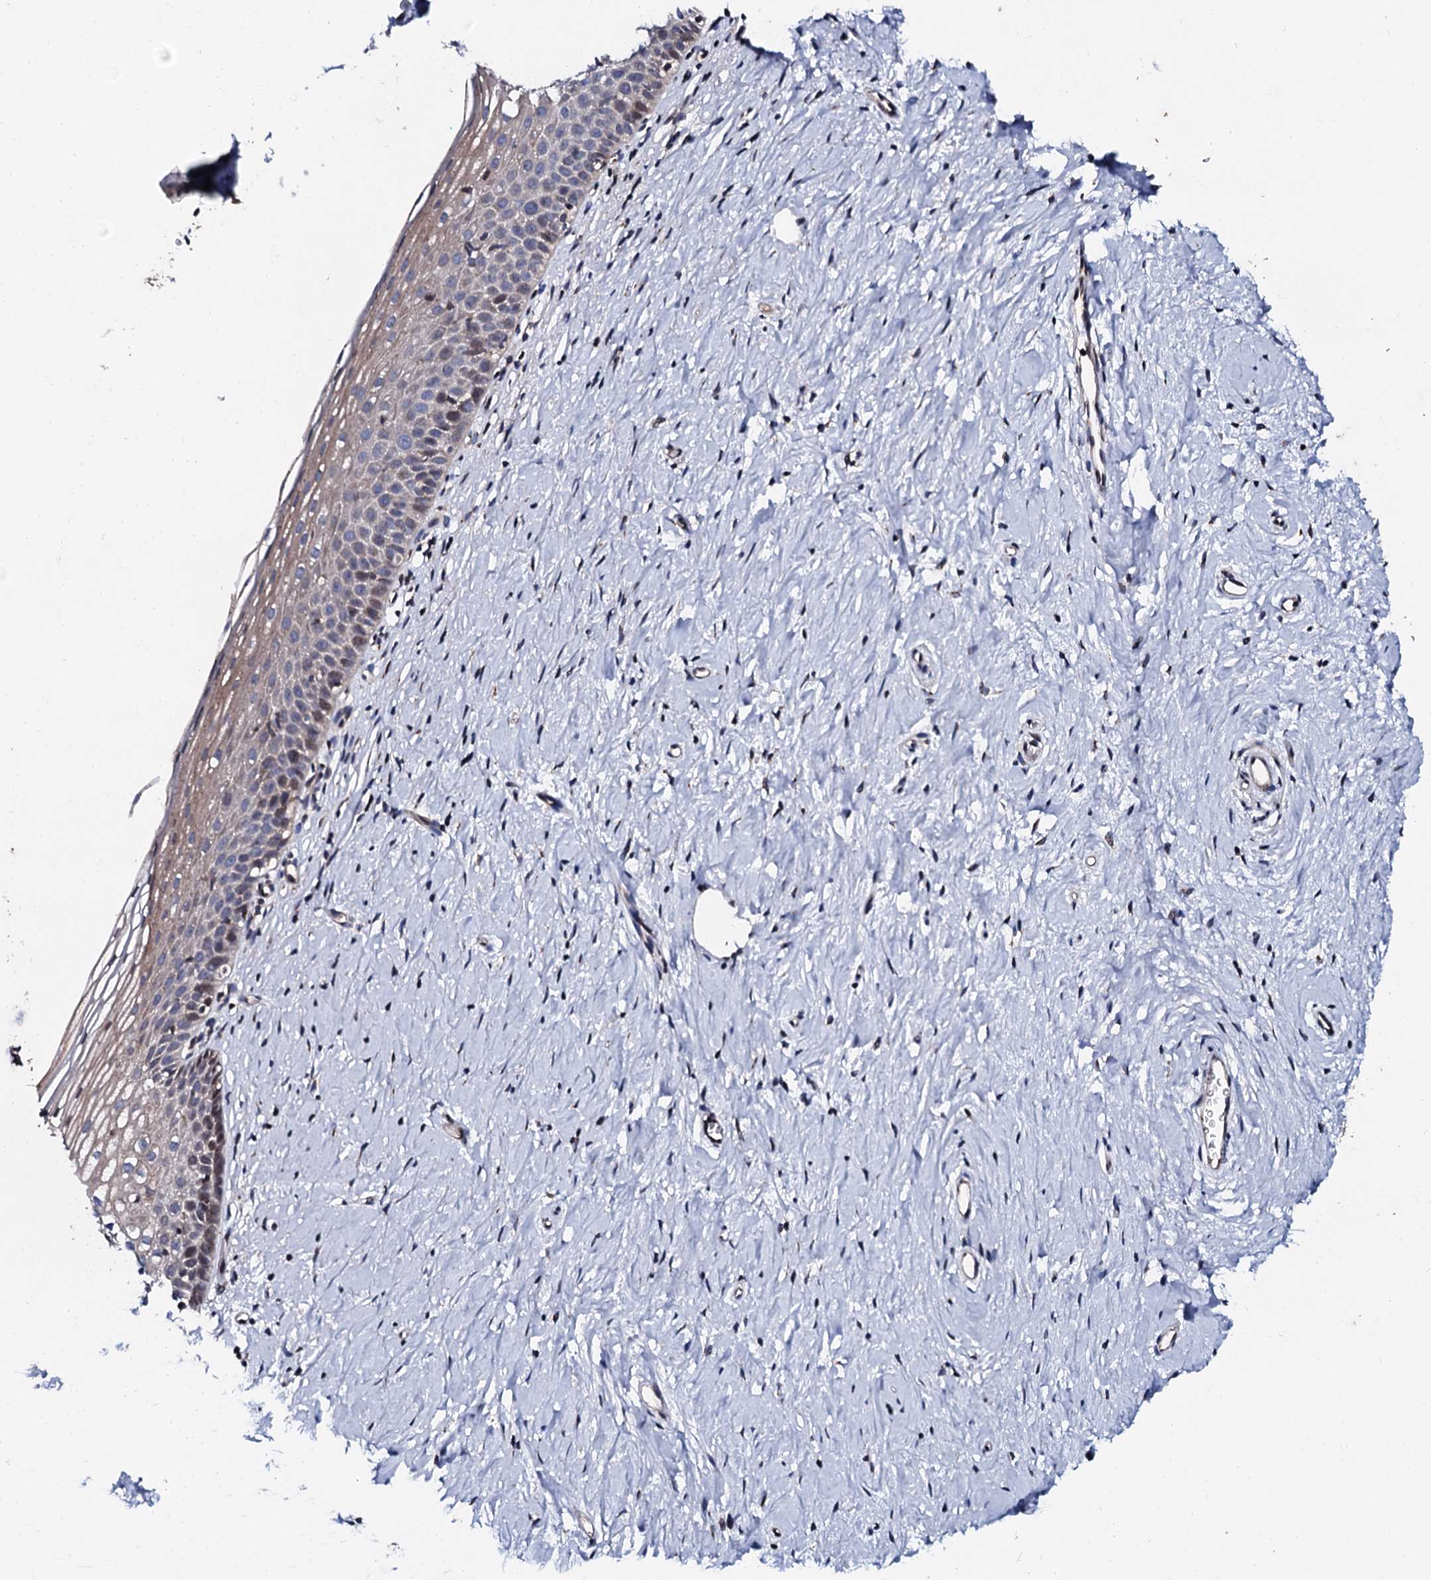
{"staining": {"intensity": "moderate", "quantity": ">75%", "location": "cytoplasmic/membranous"}, "tissue": "cervix", "cell_type": "Glandular cells", "image_type": "normal", "snomed": [{"axis": "morphology", "description": "Normal tissue, NOS"}, {"axis": "topography", "description": "Cervix"}], "caption": "Immunohistochemical staining of unremarkable cervix reveals medium levels of moderate cytoplasmic/membranous staining in approximately >75% of glandular cells.", "gene": "PLET1", "patient": {"sex": "female", "age": 57}}